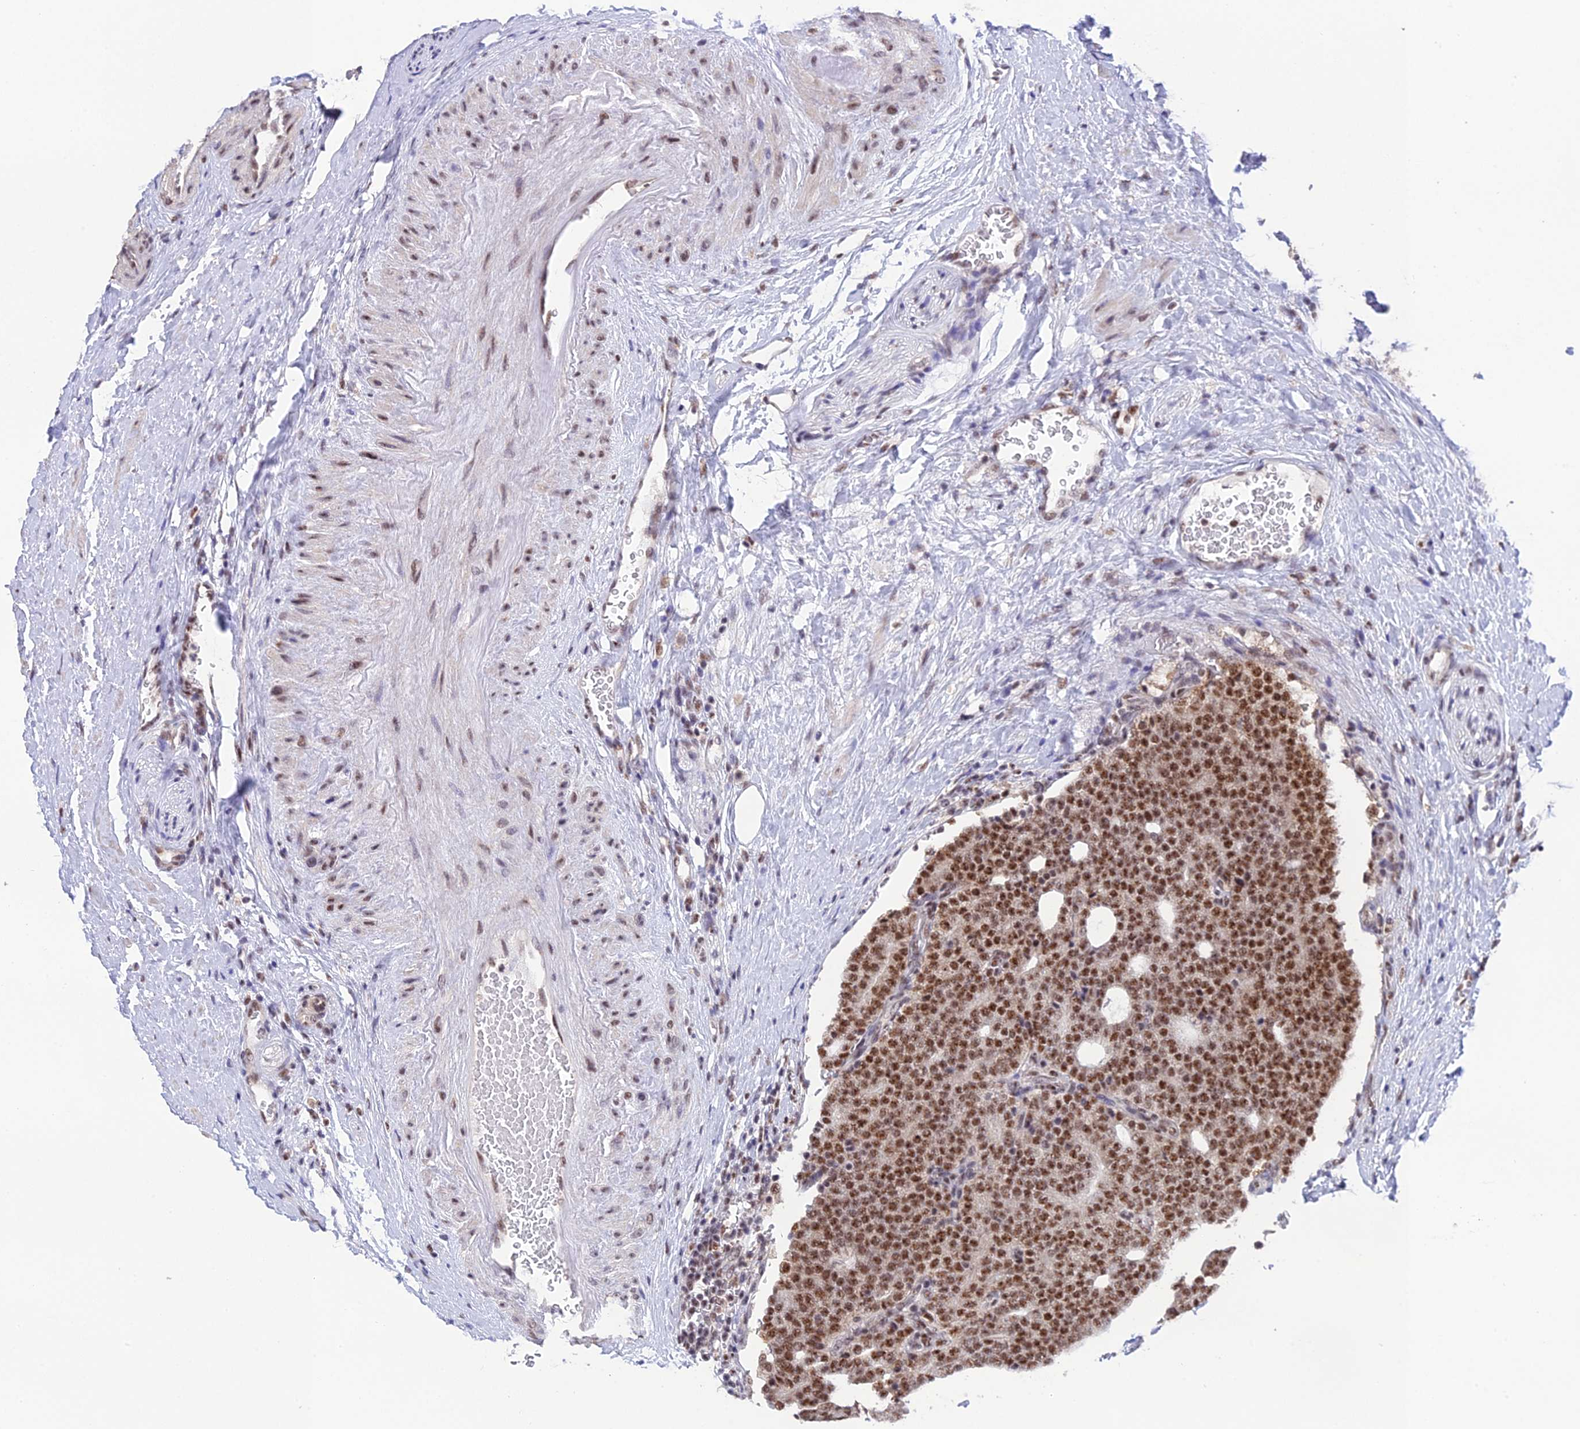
{"staining": {"intensity": "moderate", "quantity": ">75%", "location": "nuclear"}, "tissue": "prostate cancer", "cell_type": "Tumor cells", "image_type": "cancer", "snomed": [{"axis": "morphology", "description": "Adenocarcinoma, High grade"}, {"axis": "topography", "description": "Prostate"}], "caption": "This histopathology image exhibits immunohistochemistry (IHC) staining of prostate cancer, with medium moderate nuclear staining in about >75% of tumor cells.", "gene": "THOC7", "patient": {"sex": "male", "age": 56}}